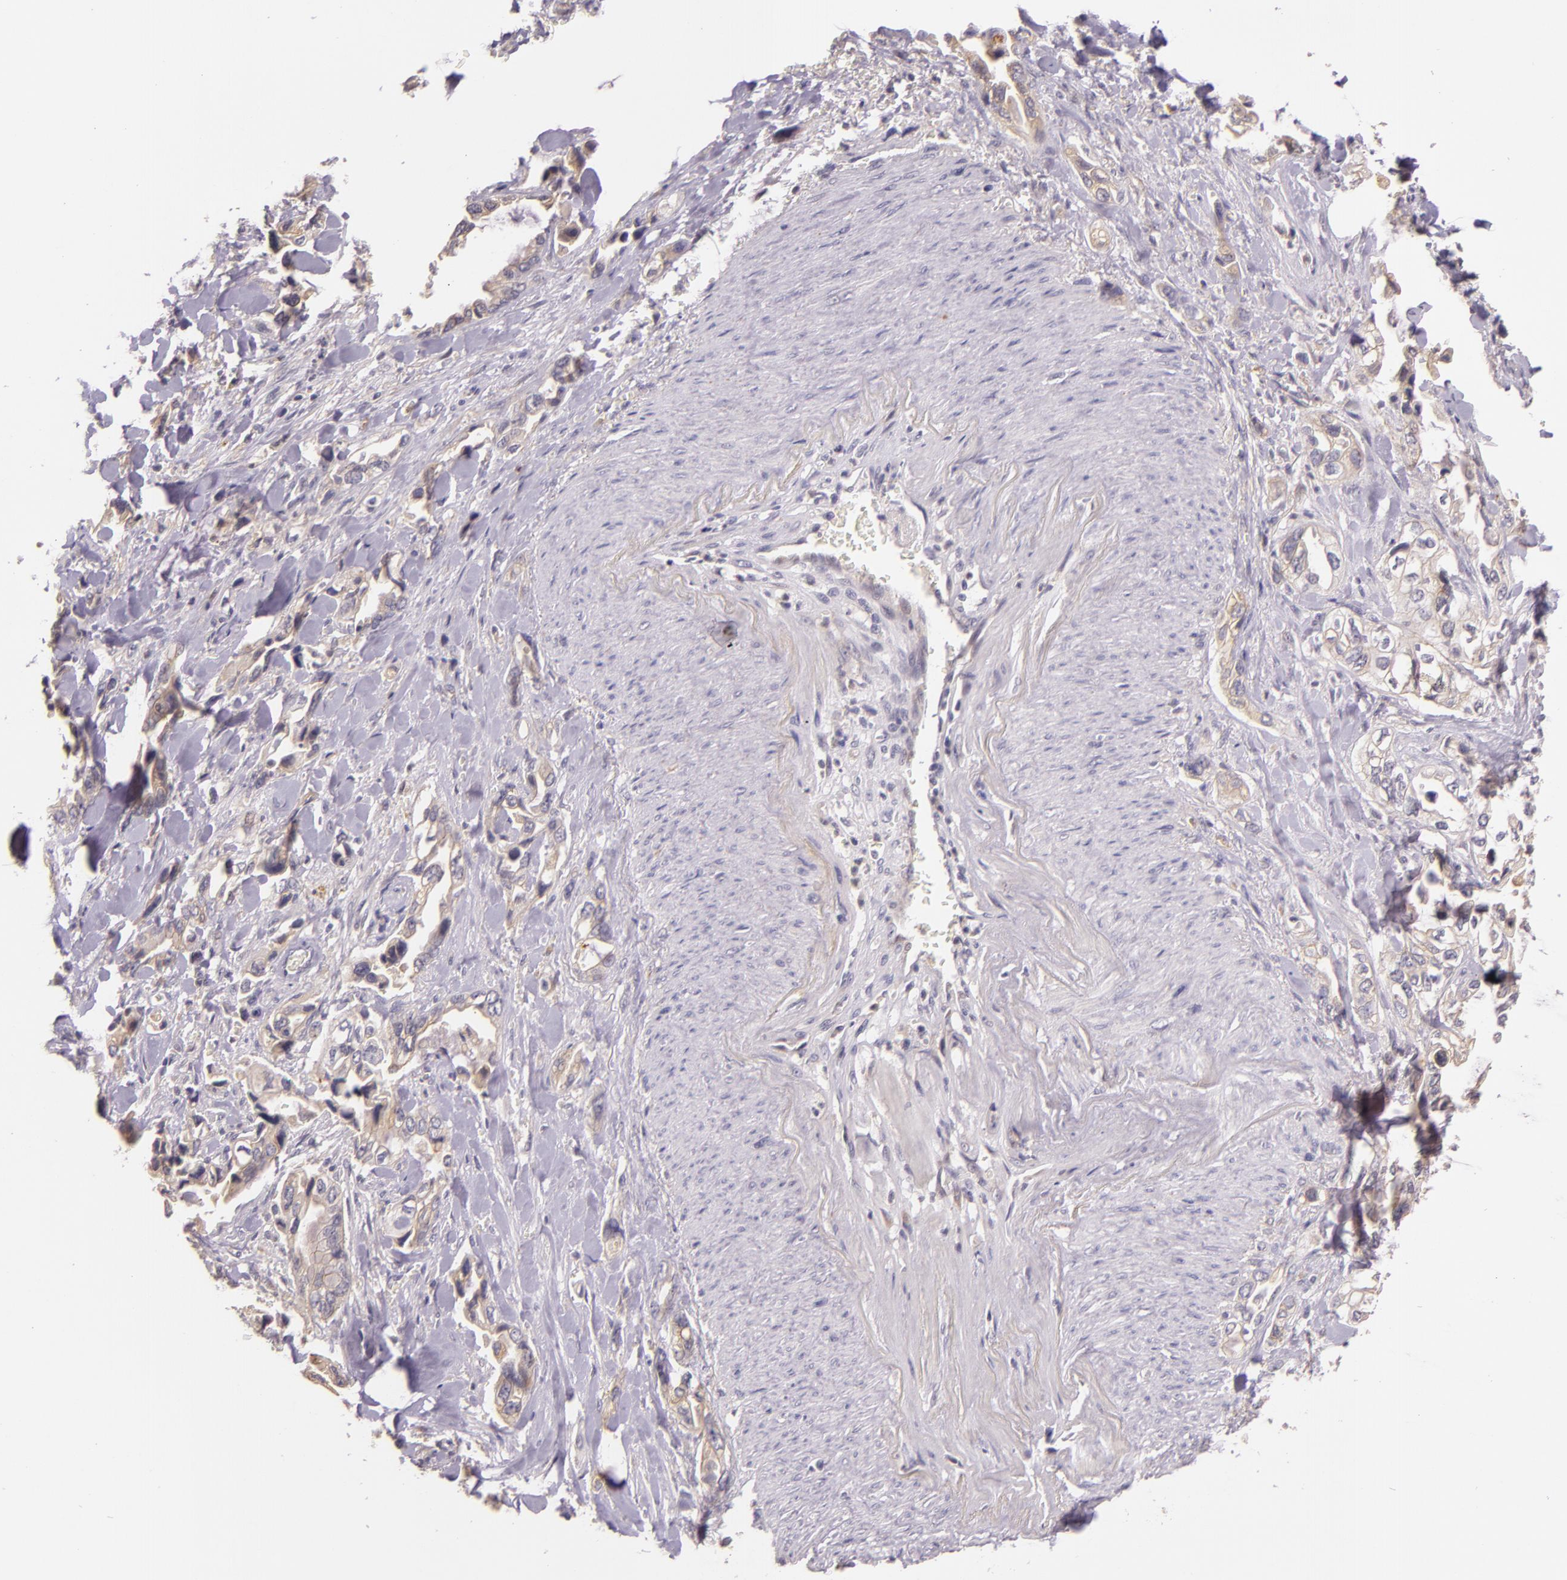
{"staining": {"intensity": "weak", "quantity": "25%-75%", "location": "cytoplasmic/membranous"}, "tissue": "pancreatic cancer", "cell_type": "Tumor cells", "image_type": "cancer", "snomed": [{"axis": "morphology", "description": "Adenocarcinoma, NOS"}, {"axis": "topography", "description": "Pancreas"}], "caption": "The histopathology image demonstrates a brown stain indicating the presence of a protein in the cytoplasmic/membranous of tumor cells in pancreatic cancer (adenocarcinoma).", "gene": "ARMH4", "patient": {"sex": "male", "age": 69}}